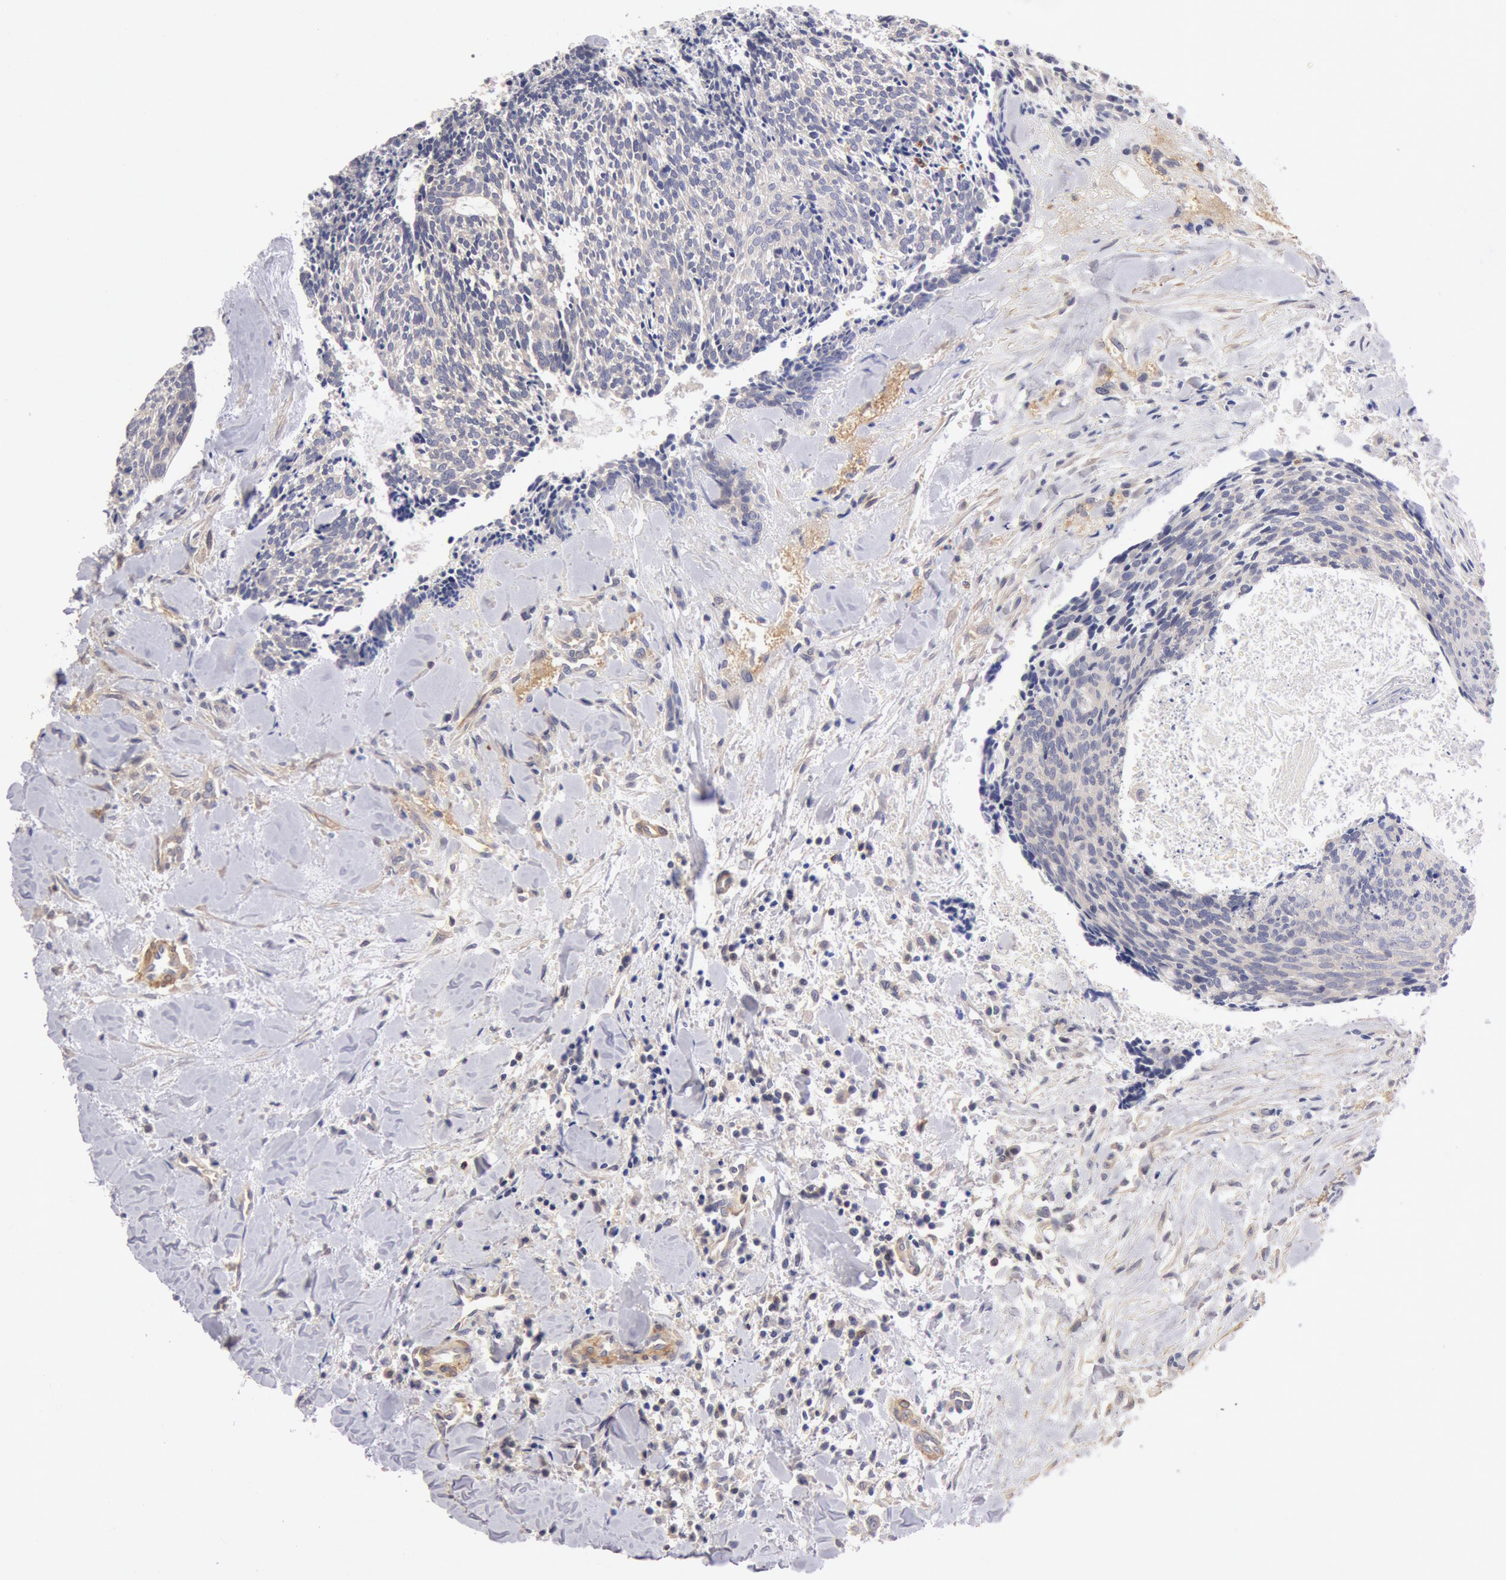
{"staining": {"intensity": "negative", "quantity": "none", "location": "none"}, "tissue": "head and neck cancer", "cell_type": "Tumor cells", "image_type": "cancer", "snomed": [{"axis": "morphology", "description": "Squamous cell carcinoma, NOS"}, {"axis": "topography", "description": "Salivary gland"}, {"axis": "topography", "description": "Head-Neck"}], "caption": "Immunohistochemistry (IHC) histopathology image of neoplastic tissue: human head and neck squamous cell carcinoma stained with DAB reveals no significant protein staining in tumor cells.", "gene": "TMED8", "patient": {"sex": "male", "age": 70}}